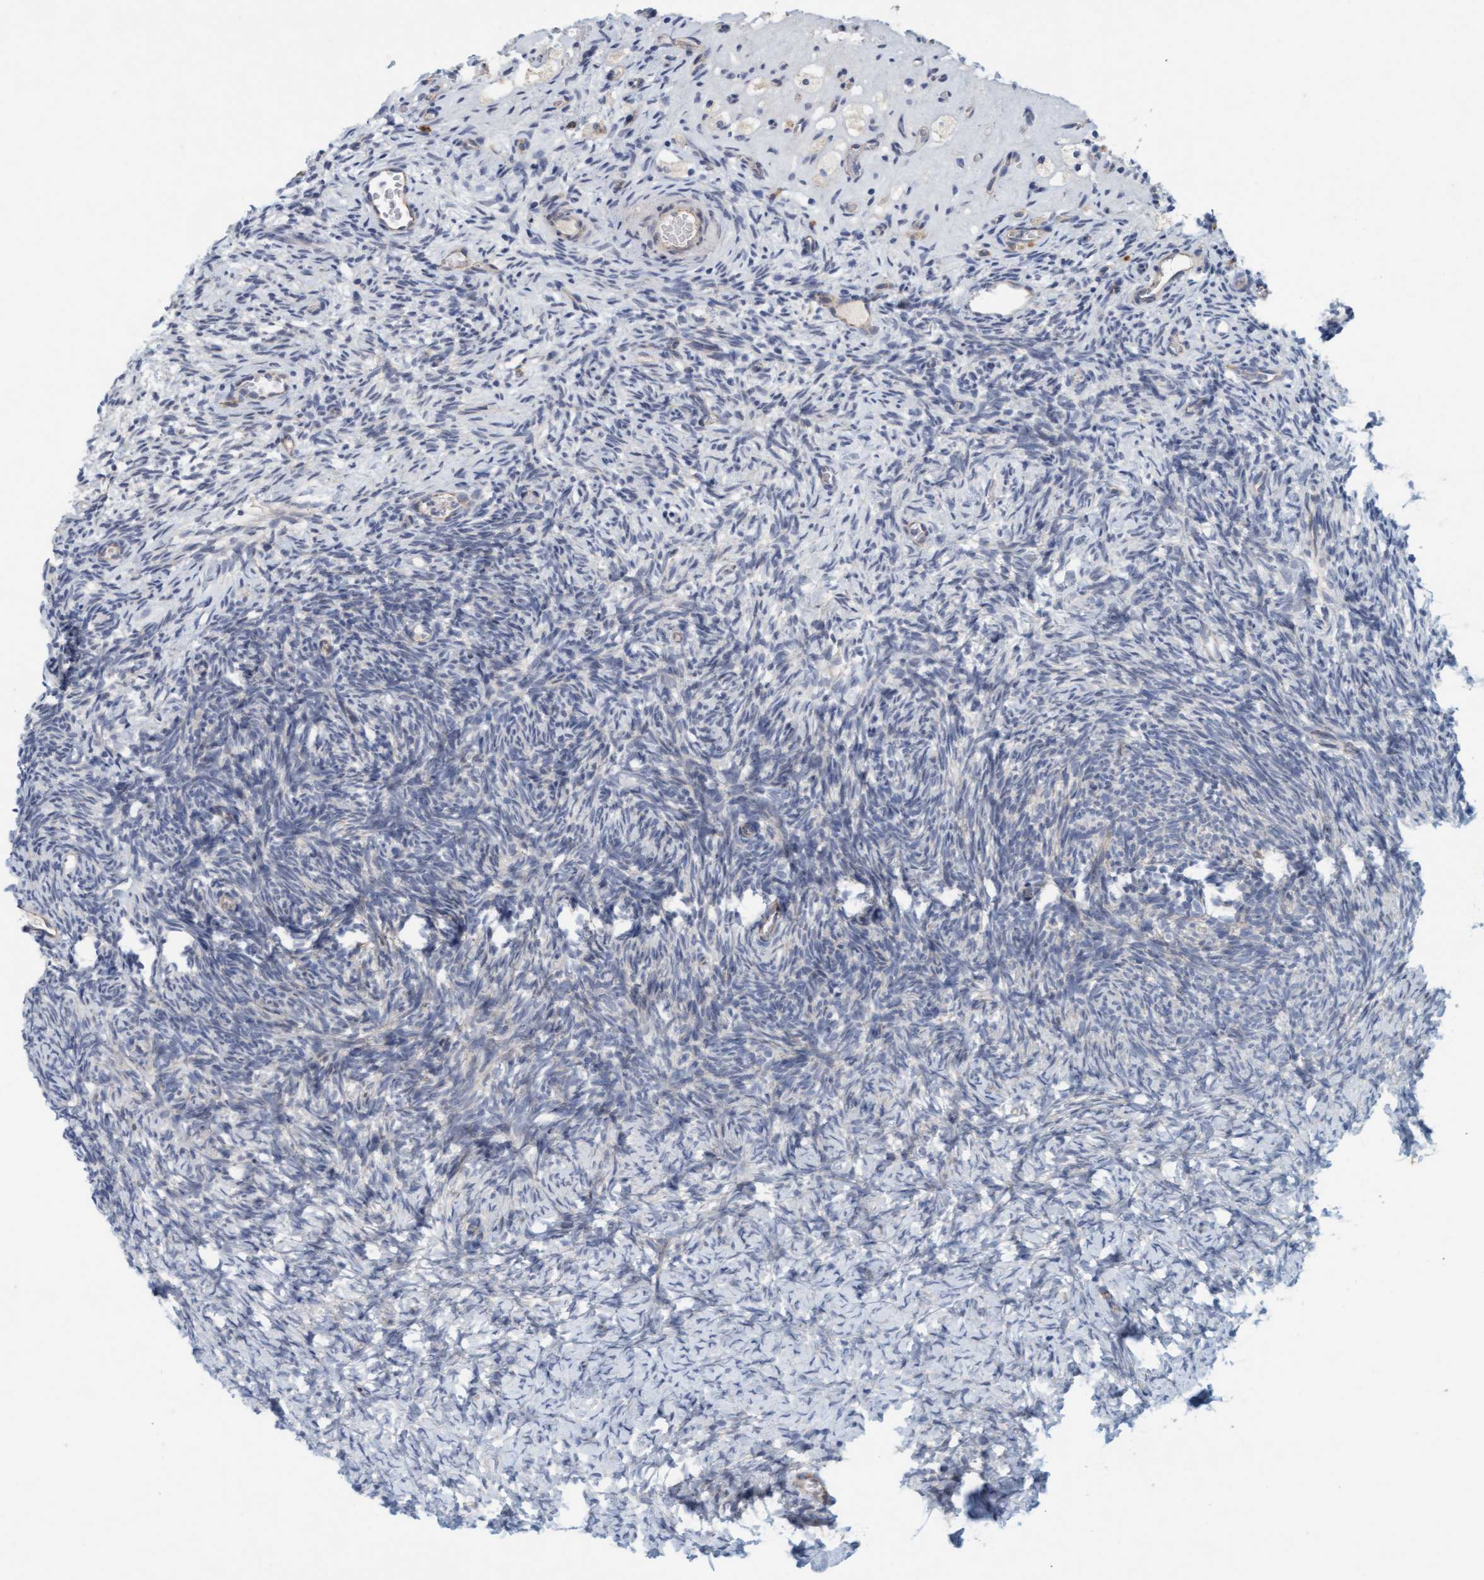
{"staining": {"intensity": "negative", "quantity": "none", "location": "none"}, "tissue": "ovary", "cell_type": "Follicle cells", "image_type": "normal", "snomed": [{"axis": "morphology", "description": "Normal tissue, NOS"}, {"axis": "topography", "description": "Ovary"}], "caption": "Protein analysis of normal ovary reveals no significant expression in follicle cells.", "gene": "KRBA2", "patient": {"sex": "female", "age": 34}}